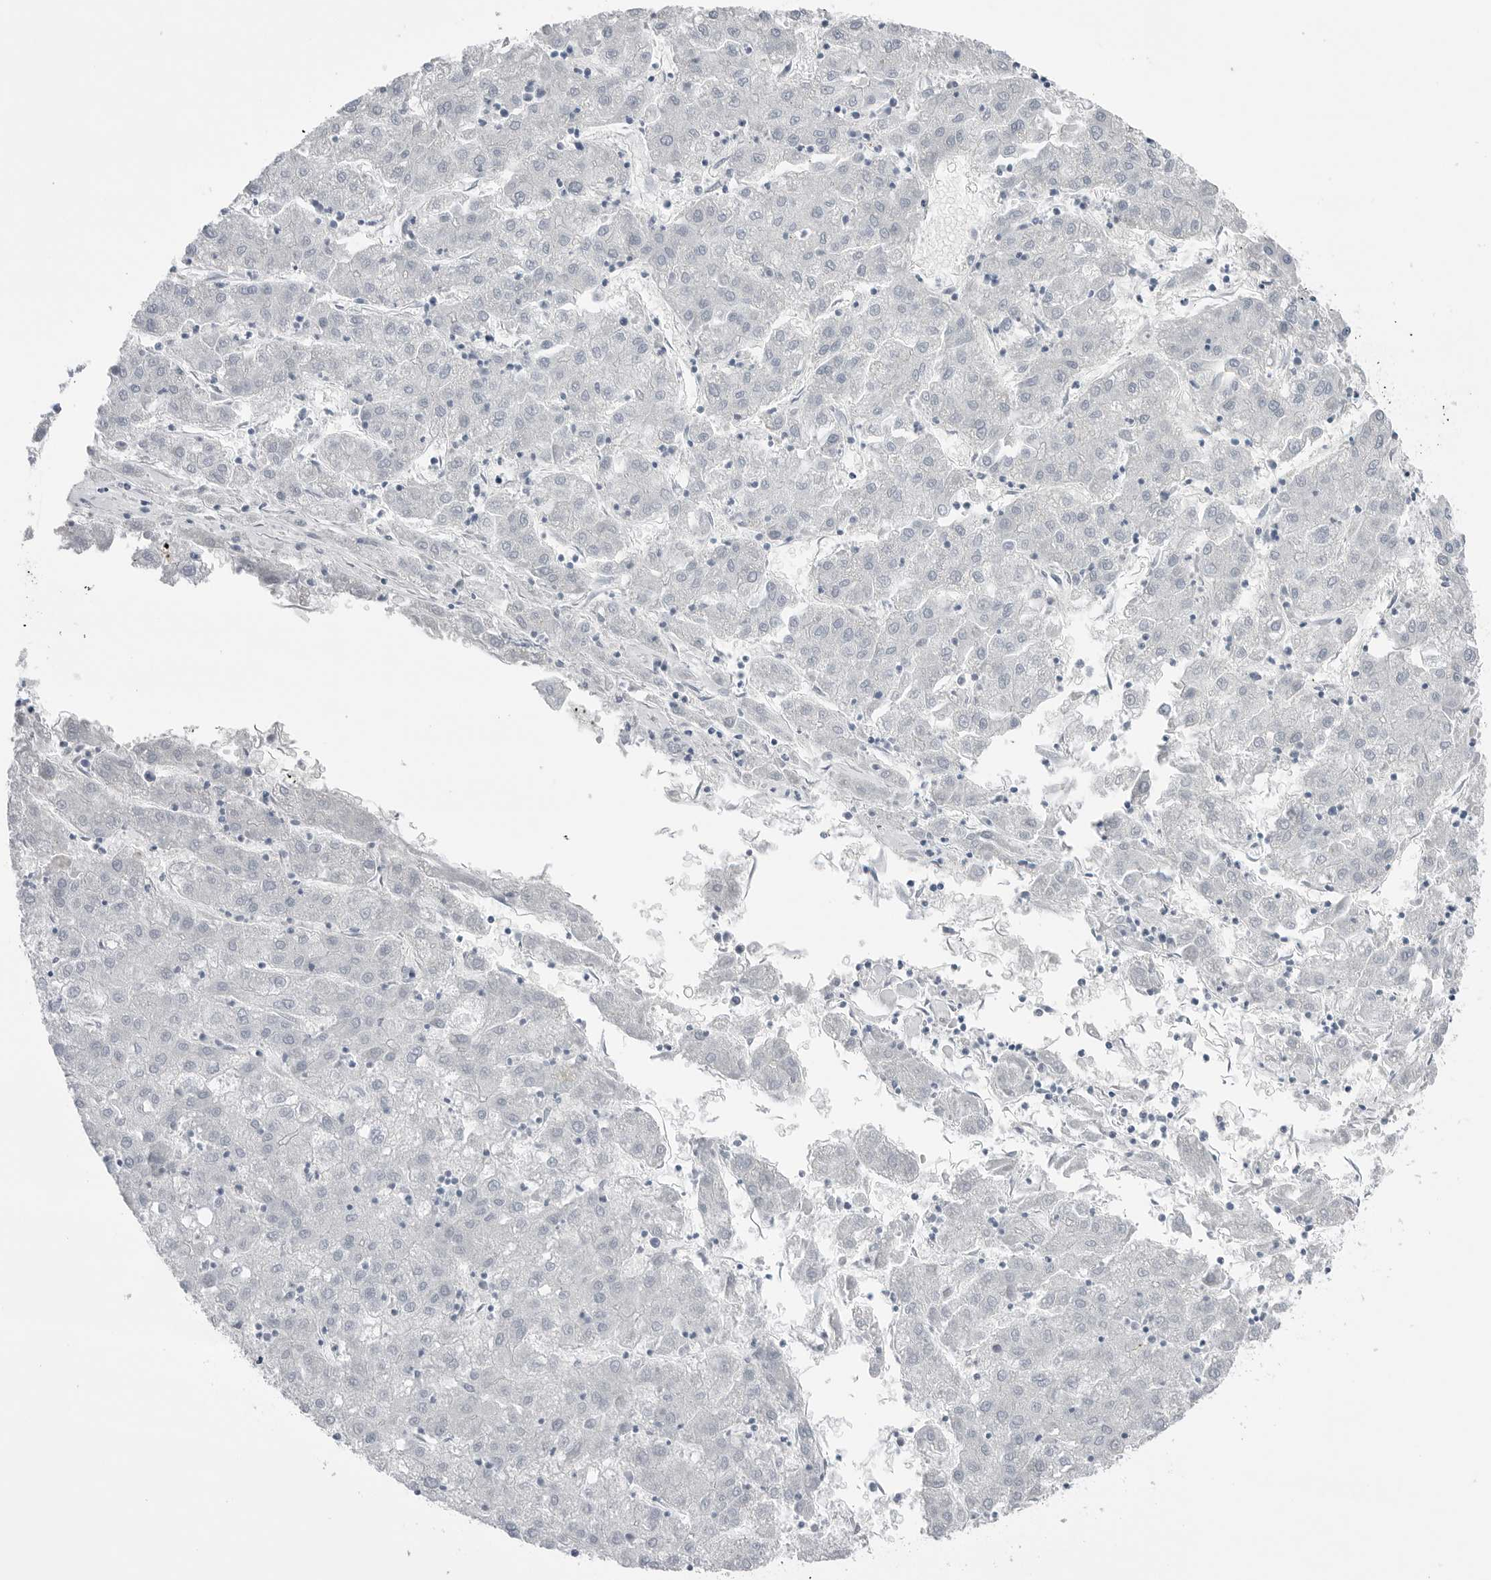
{"staining": {"intensity": "negative", "quantity": "none", "location": "none"}, "tissue": "liver cancer", "cell_type": "Tumor cells", "image_type": "cancer", "snomed": [{"axis": "morphology", "description": "Carcinoma, Hepatocellular, NOS"}, {"axis": "topography", "description": "Liver"}], "caption": "Human liver cancer (hepatocellular carcinoma) stained for a protein using immunohistochemistry (IHC) exhibits no staining in tumor cells.", "gene": "ABHD12", "patient": {"sex": "male", "age": 72}}